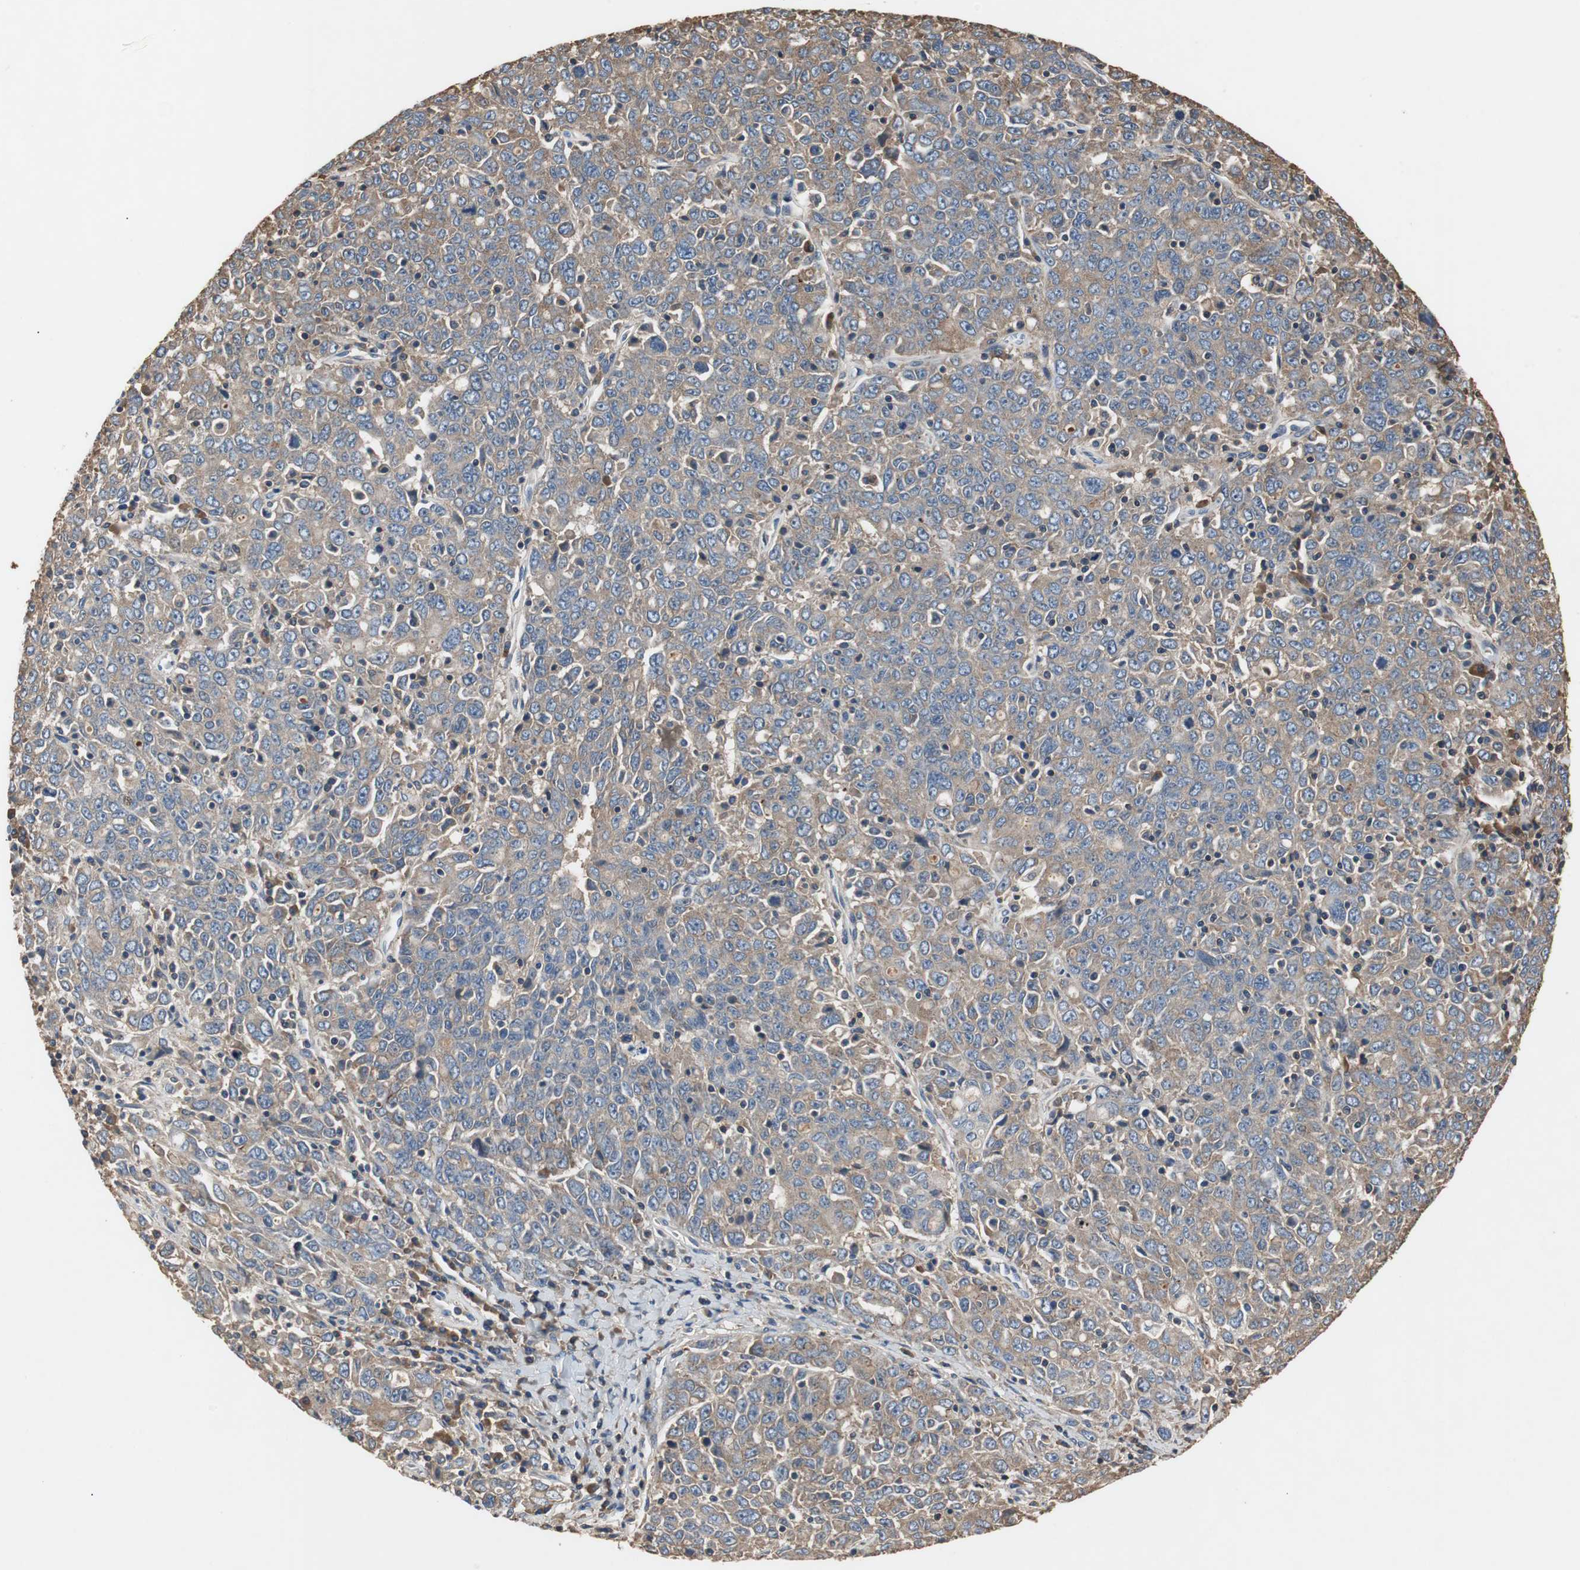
{"staining": {"intensity": "weak", "quantity": ">75%", "location": "cytoplasmic/membranous"}, "tissue": "ovarian cancer", "cell_type": "Tumor cells", "image_type": "cancer", "snomed": [{"axis": "morphology", "description": "Carcinoma, endometroid"}, {"axis": "topography", "description": "Ovary"}], "caption": "Ovarian endometroid carcinoma tissue exhibits weak cytoplasmic/membranous expression in about >75% of tumor cells, visualized by immunohistochemistry. The protein is stained brown, and the nuclei are stained in blue (DAB (3,3'-diaminobenzidine) IHC with brightfield microscopy, high magnification).", "gene": "TNFRSF14", "patient": {"sex": "female", "age": 62}}